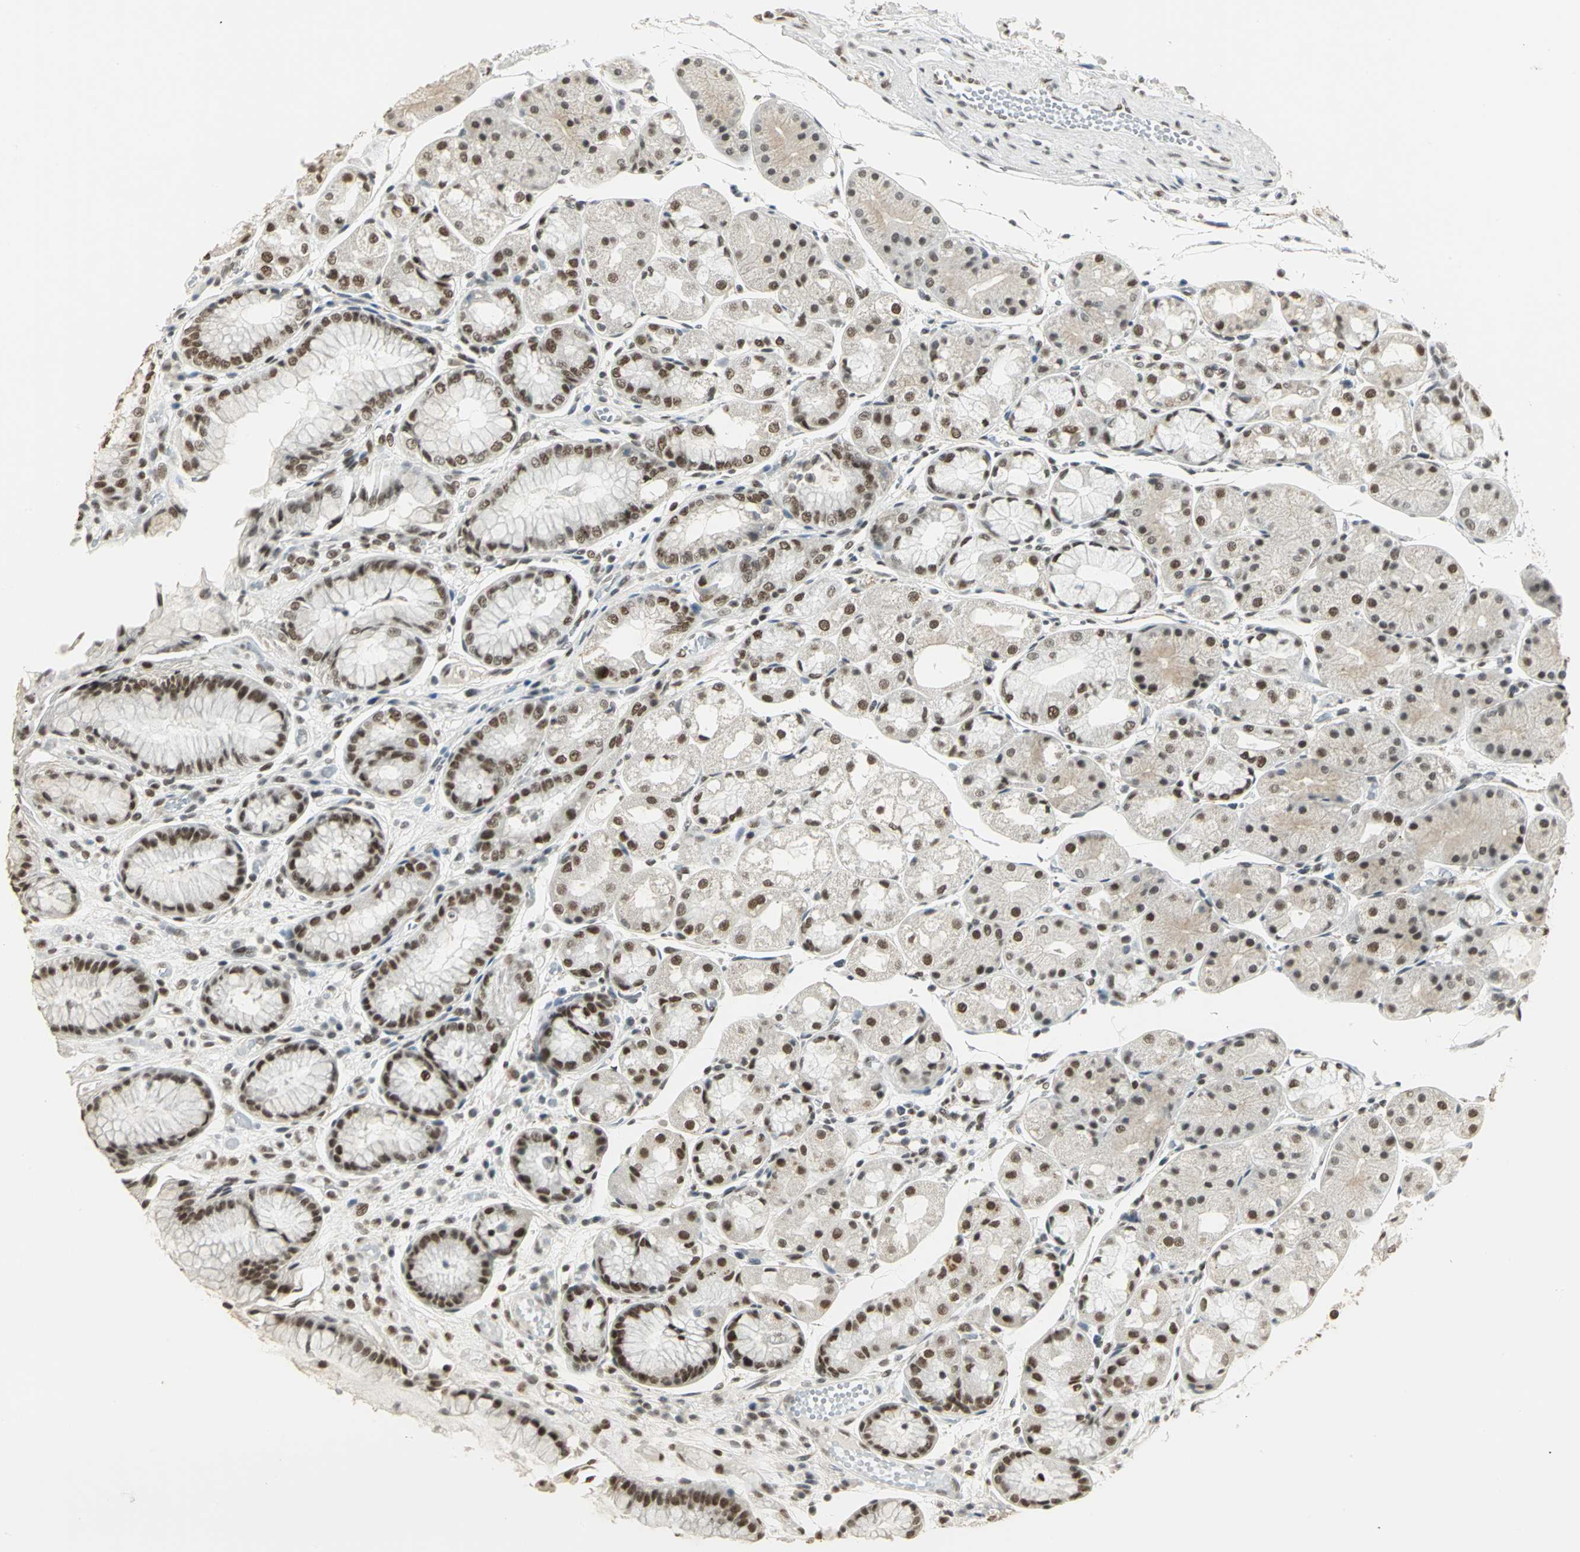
{"staining": {"intensity": "strong", "quantity": ">75%", "location": "nuclear"}, "tissue": "stomach", "cell_type": "Glandular cells", "image_type": "normal", "snomed": [{"axis": "morphology", "description": "Normal tissue, NOS"}, {"axis": "topography", "description": "Stomach, upper"}], "caption": "Stomach stained for a protein (brown) demonstrates strong nuclear positive staining in about >75% of glandular cells.", "gene": "CBX3", "patient": {"sex": "male", "age": 72}}